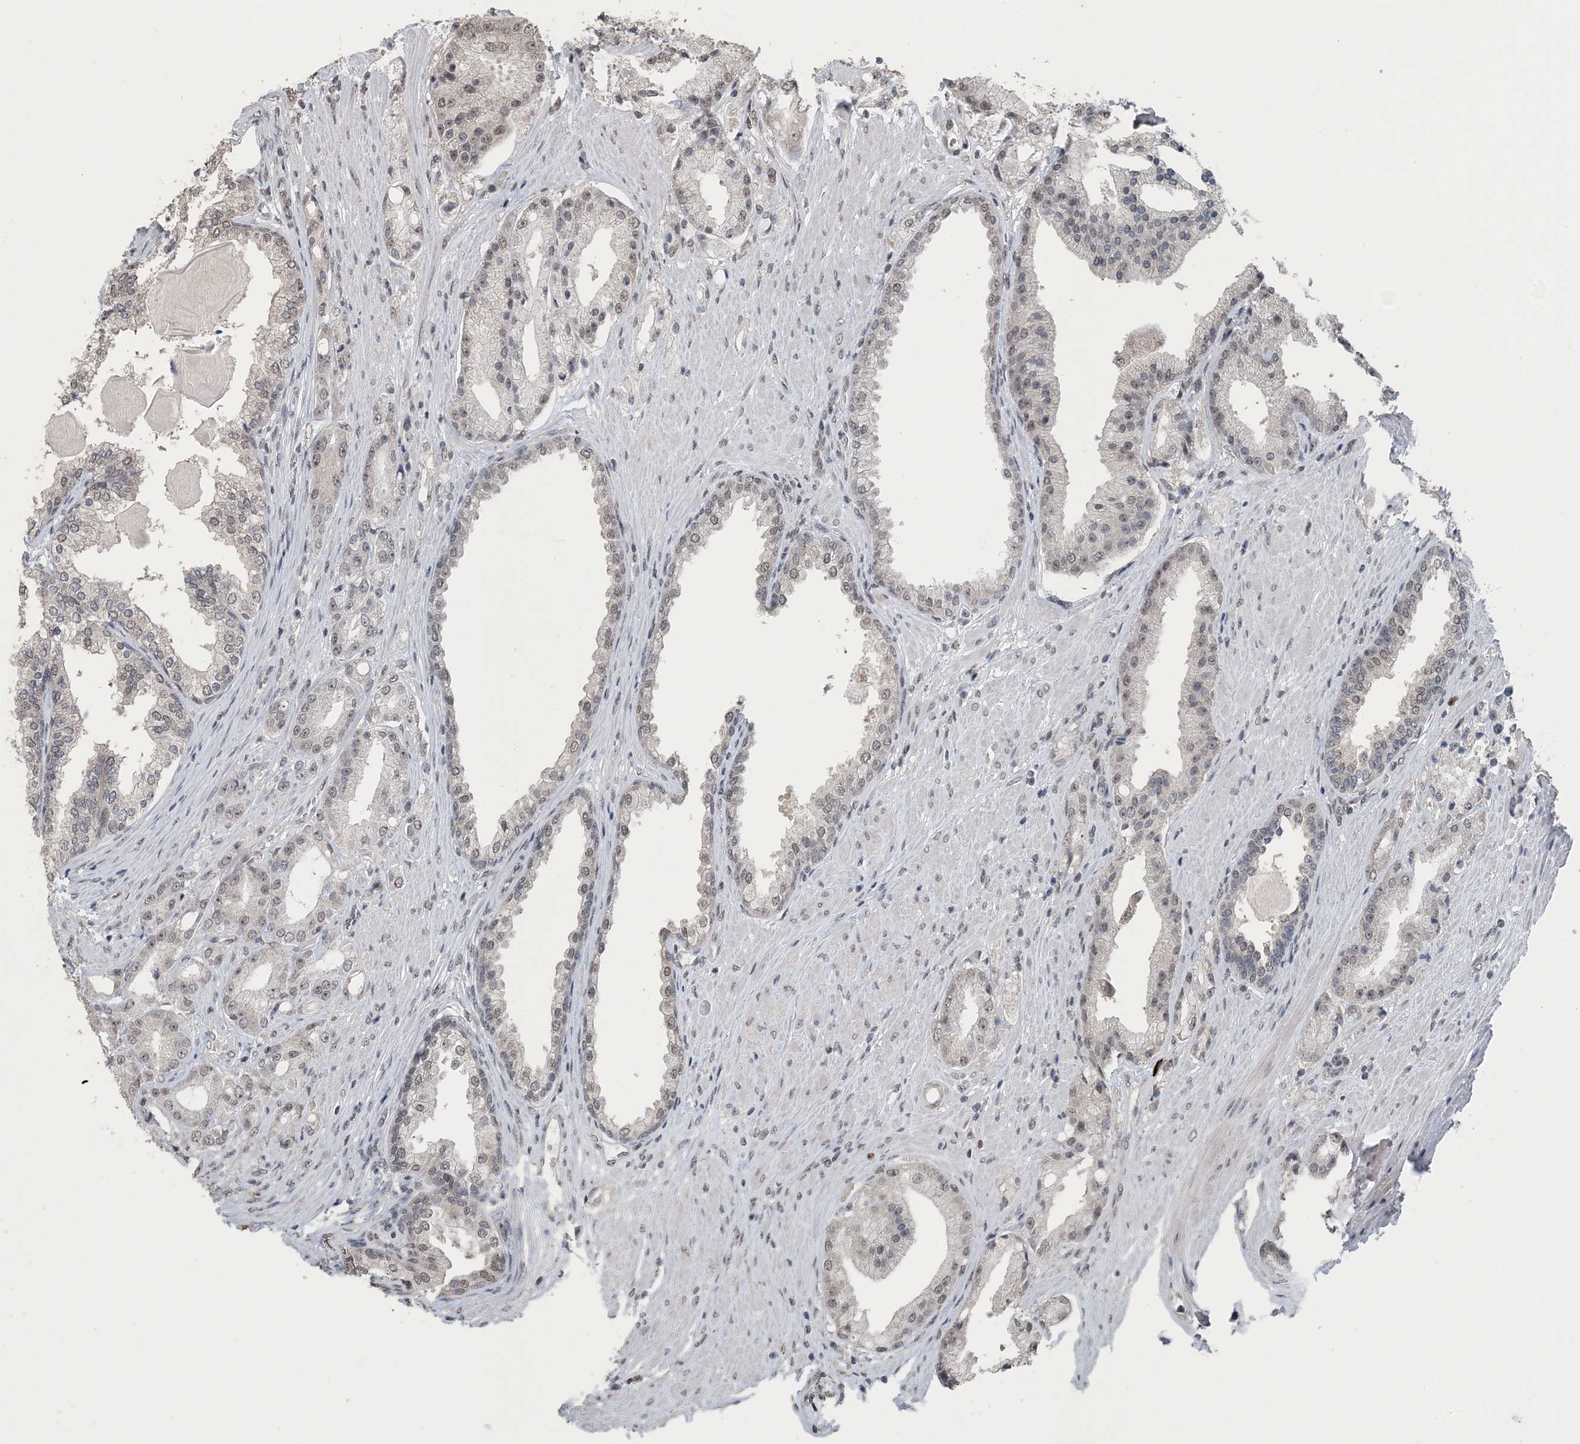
{"staining": {"intensity": "negative", "quantity": "none", "location": "none"}, "tissue": "prostate cancer", "cell_type": "Tumor cells", "image_type": "cancer", "snomed": [{"axis": "morphology", "description": "Adenocarcinoma, Low grade"}, {"axis": "topography", "description": "Prostate"}], "caption": "Immunohistochemical staining of human prostate cancer (adenocarcinoma (low-grade)) exhibits no significant expression in tumor cells.", "gene": "MBD2", "patient": {"sex": "male", "age": 67}}